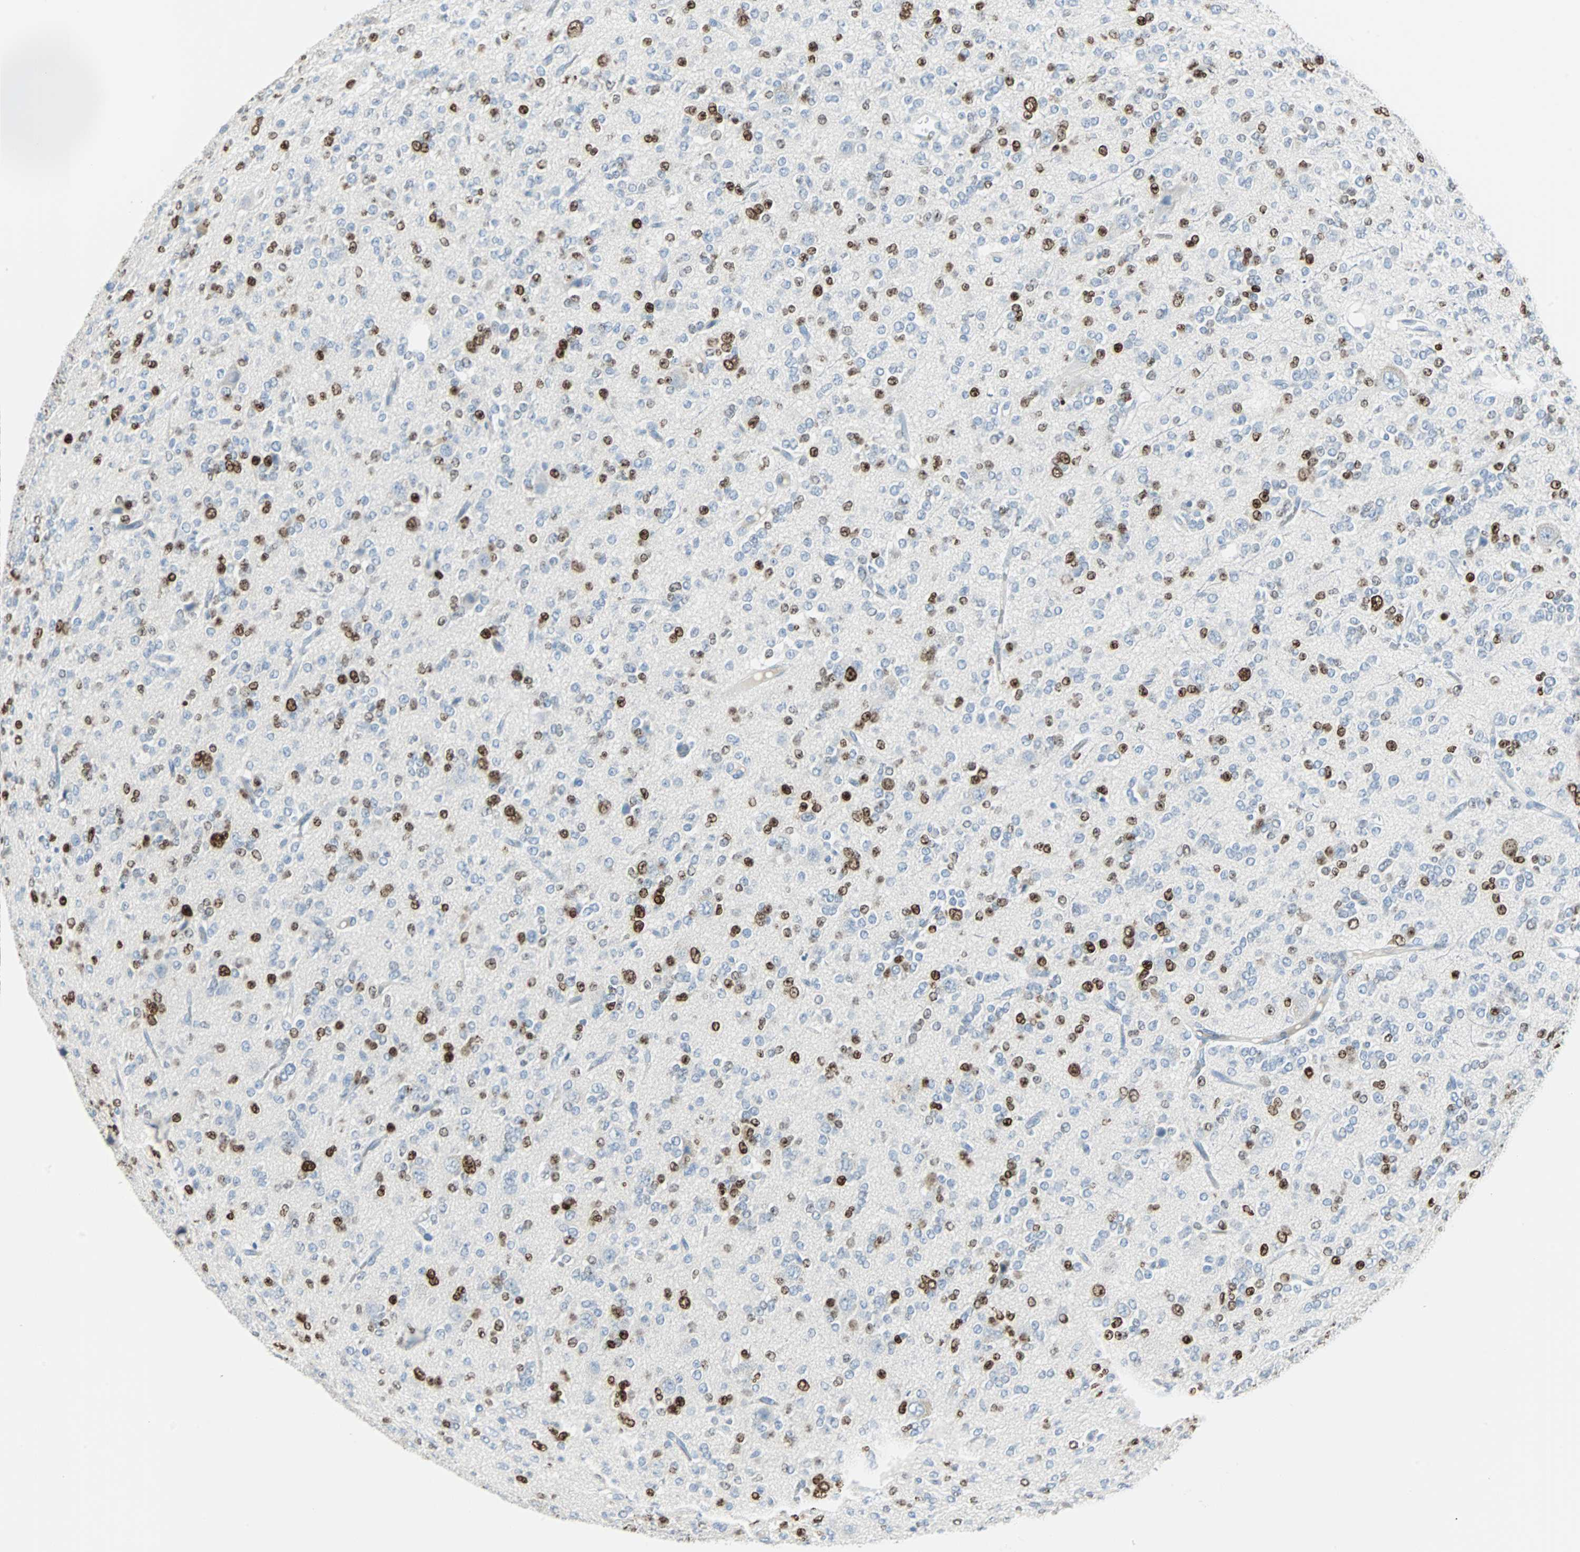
{"staining": {"intensity": "strong", "quantity": "25%-75%", "location": "nuclear"}, "tissue": "glioma", "cell_type": "Tumor cells", "image_type": "cancer", "snomed": [{"axis": "morphology", "description": "Glioma, malignant, Low grade"}, {"axis": "topography", "description": "Brain"}], "caption": "IHC micrograph of neoplastic tissue: human glioma stained using immunohistochemistry demonstrates high levels of strong protein expression localized specifically in the nuclear of tumor cells, appearing as a nuclear brown color.", "gene": "IL33", "patient": {"sex": "male", "age": 38}}